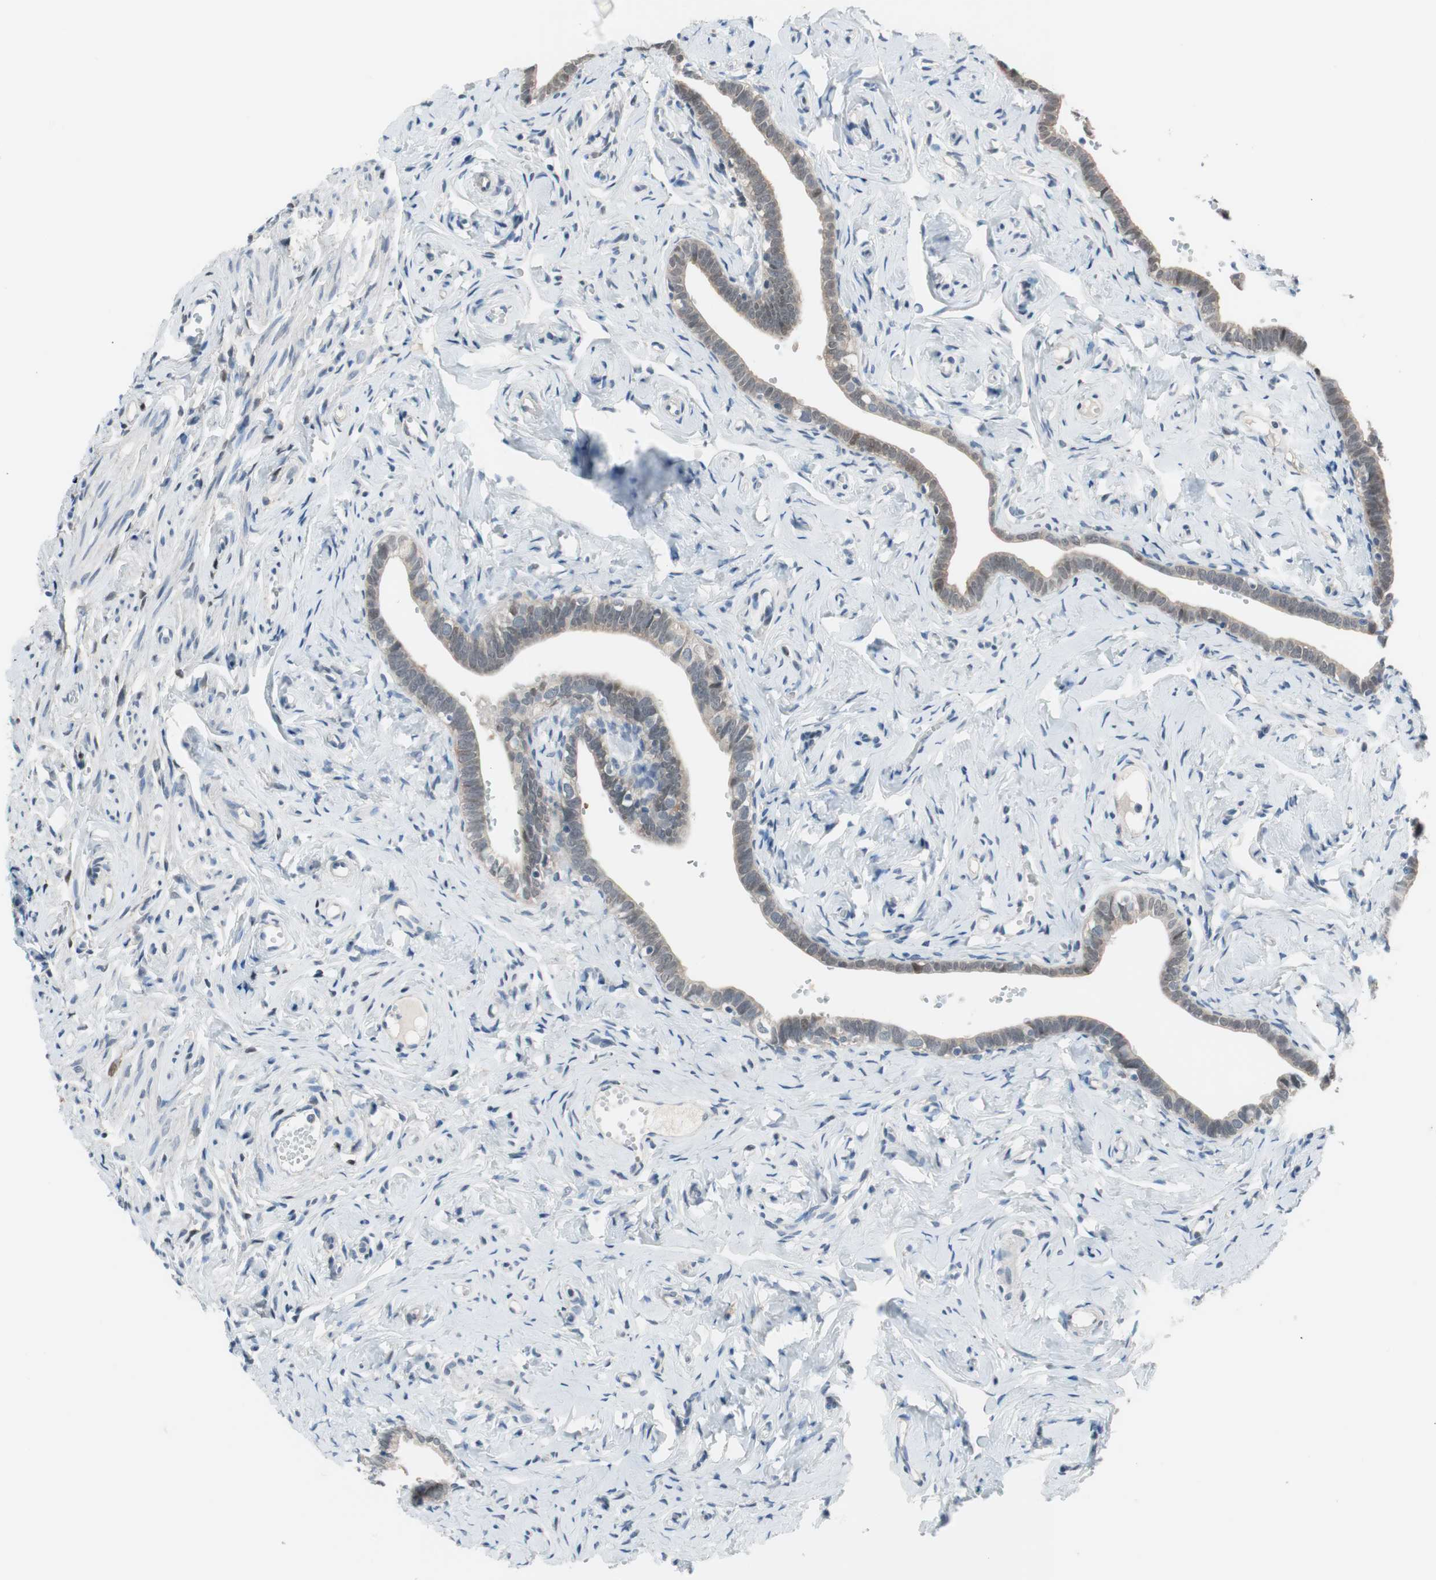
{"staining": {"intensity": "weak", "quantity": "25%-75%", "location": "cytoplasmic/membranous,nuclear"}, "tissue": "fallopian tube", "cell_type": "Glandular cells", "image_type": "normal", "snomed": [{"axis": "morphology", "description": "Normal tissue, NOS"}, {"axis": "topography", "description": "Fallopian tube"}], "caption": "A high-resolution micrograph shows immunohistochemistry (IHC) staining of benign fallopian tube, which shows weak cytoplasmic/membranous,nuclear positivity in approximately 25%-75% of glandular cells.", "gene": "GRHL1", "patient": {"sex": "female", "age": 71}}